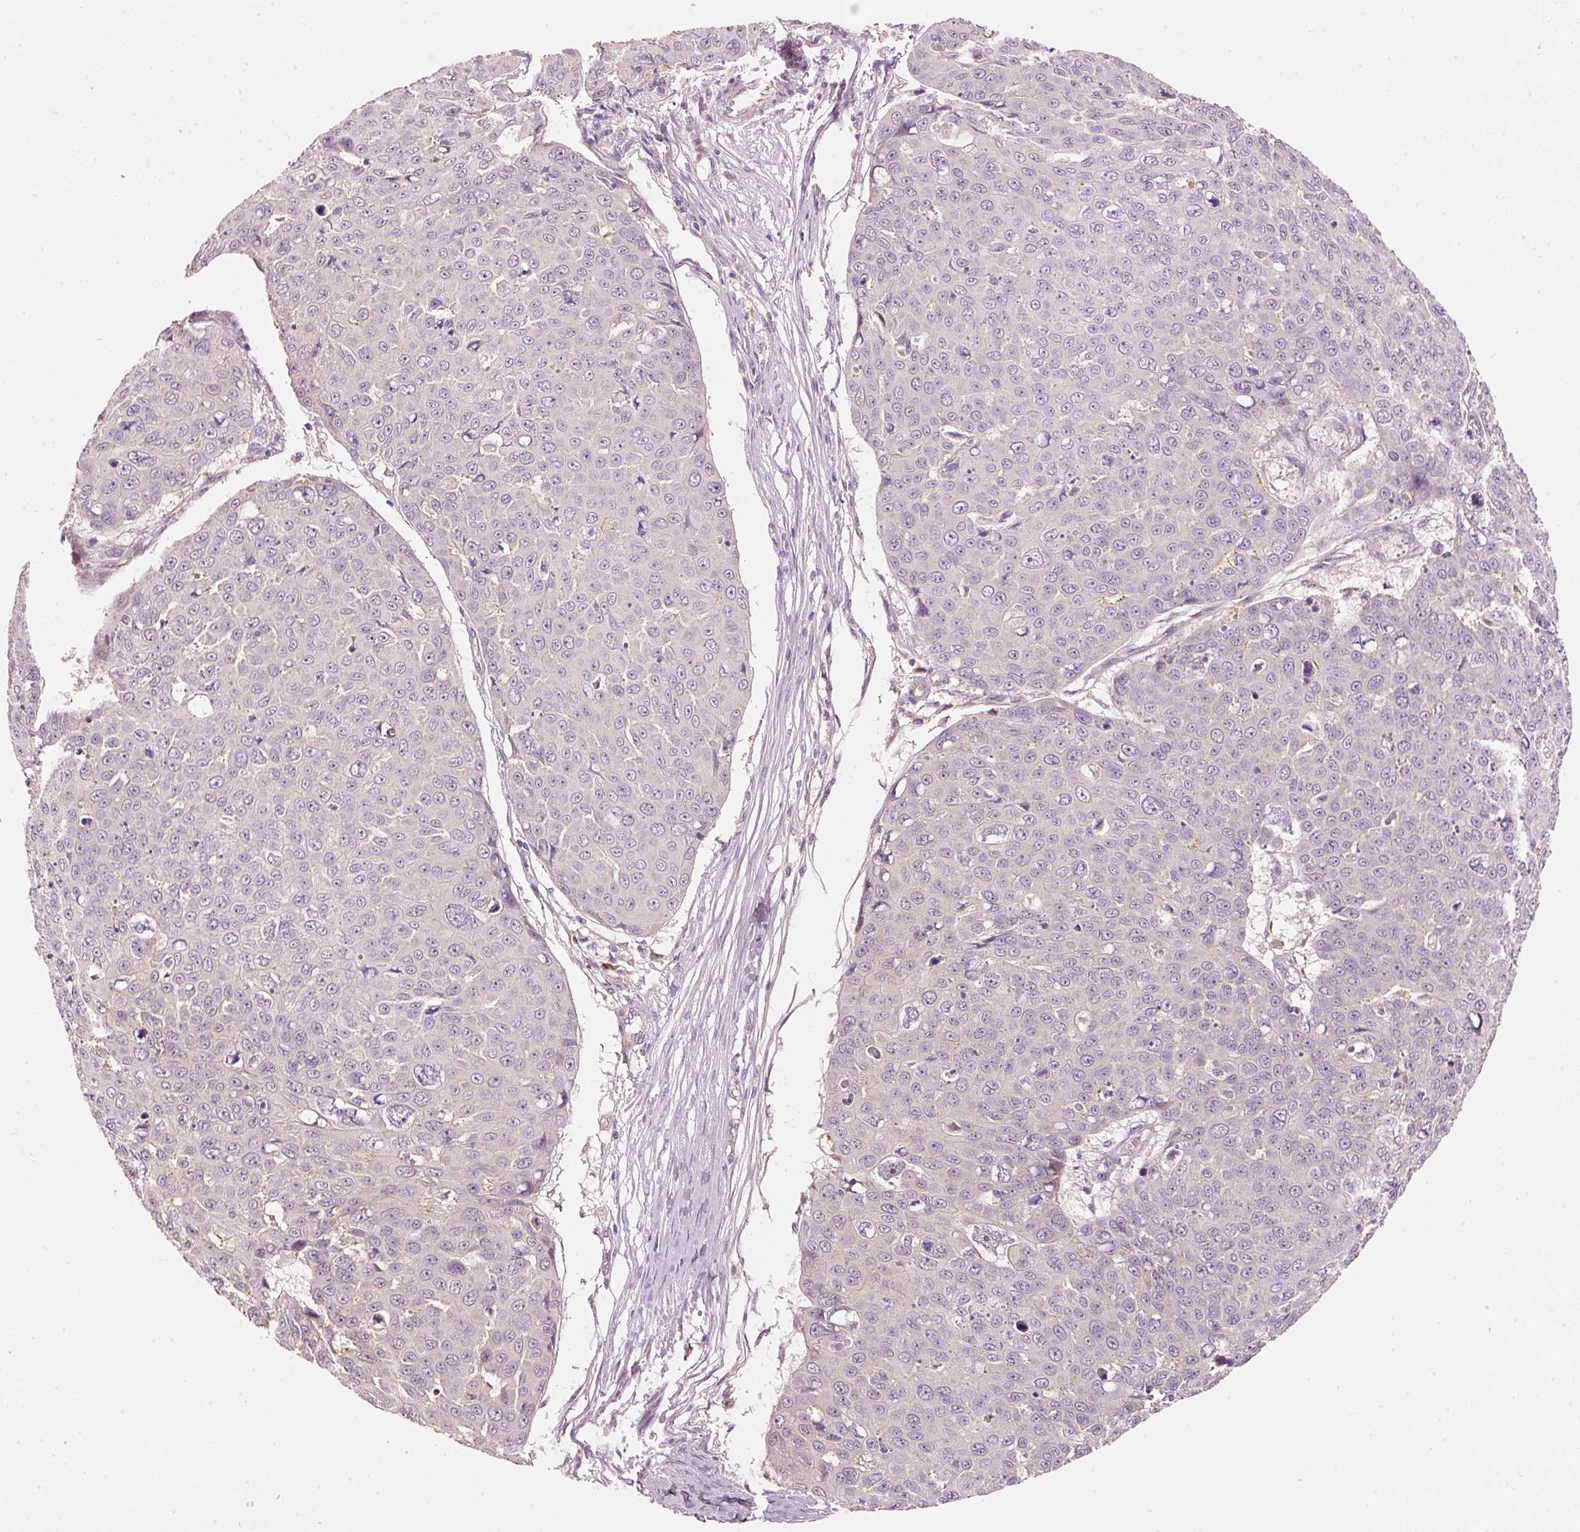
{"staining": {"intensity": "negative", "quantity": "none", "location": "none"}, "tissue": "skin cancer", "cell_type": "Tumor cells", "image_type": "cancer", "snomed": [{"axis": "morphology", "description": "Squamous cell carcinoma, NOS"}, {"axis": "topography", "description": "Skin"}], "caption": "Tumor cells are negative for brown protein staining in skin squamous cell carcinoma.", "gene": "ARHGAP22", "patient": {"sex": "male", "age": 71}}